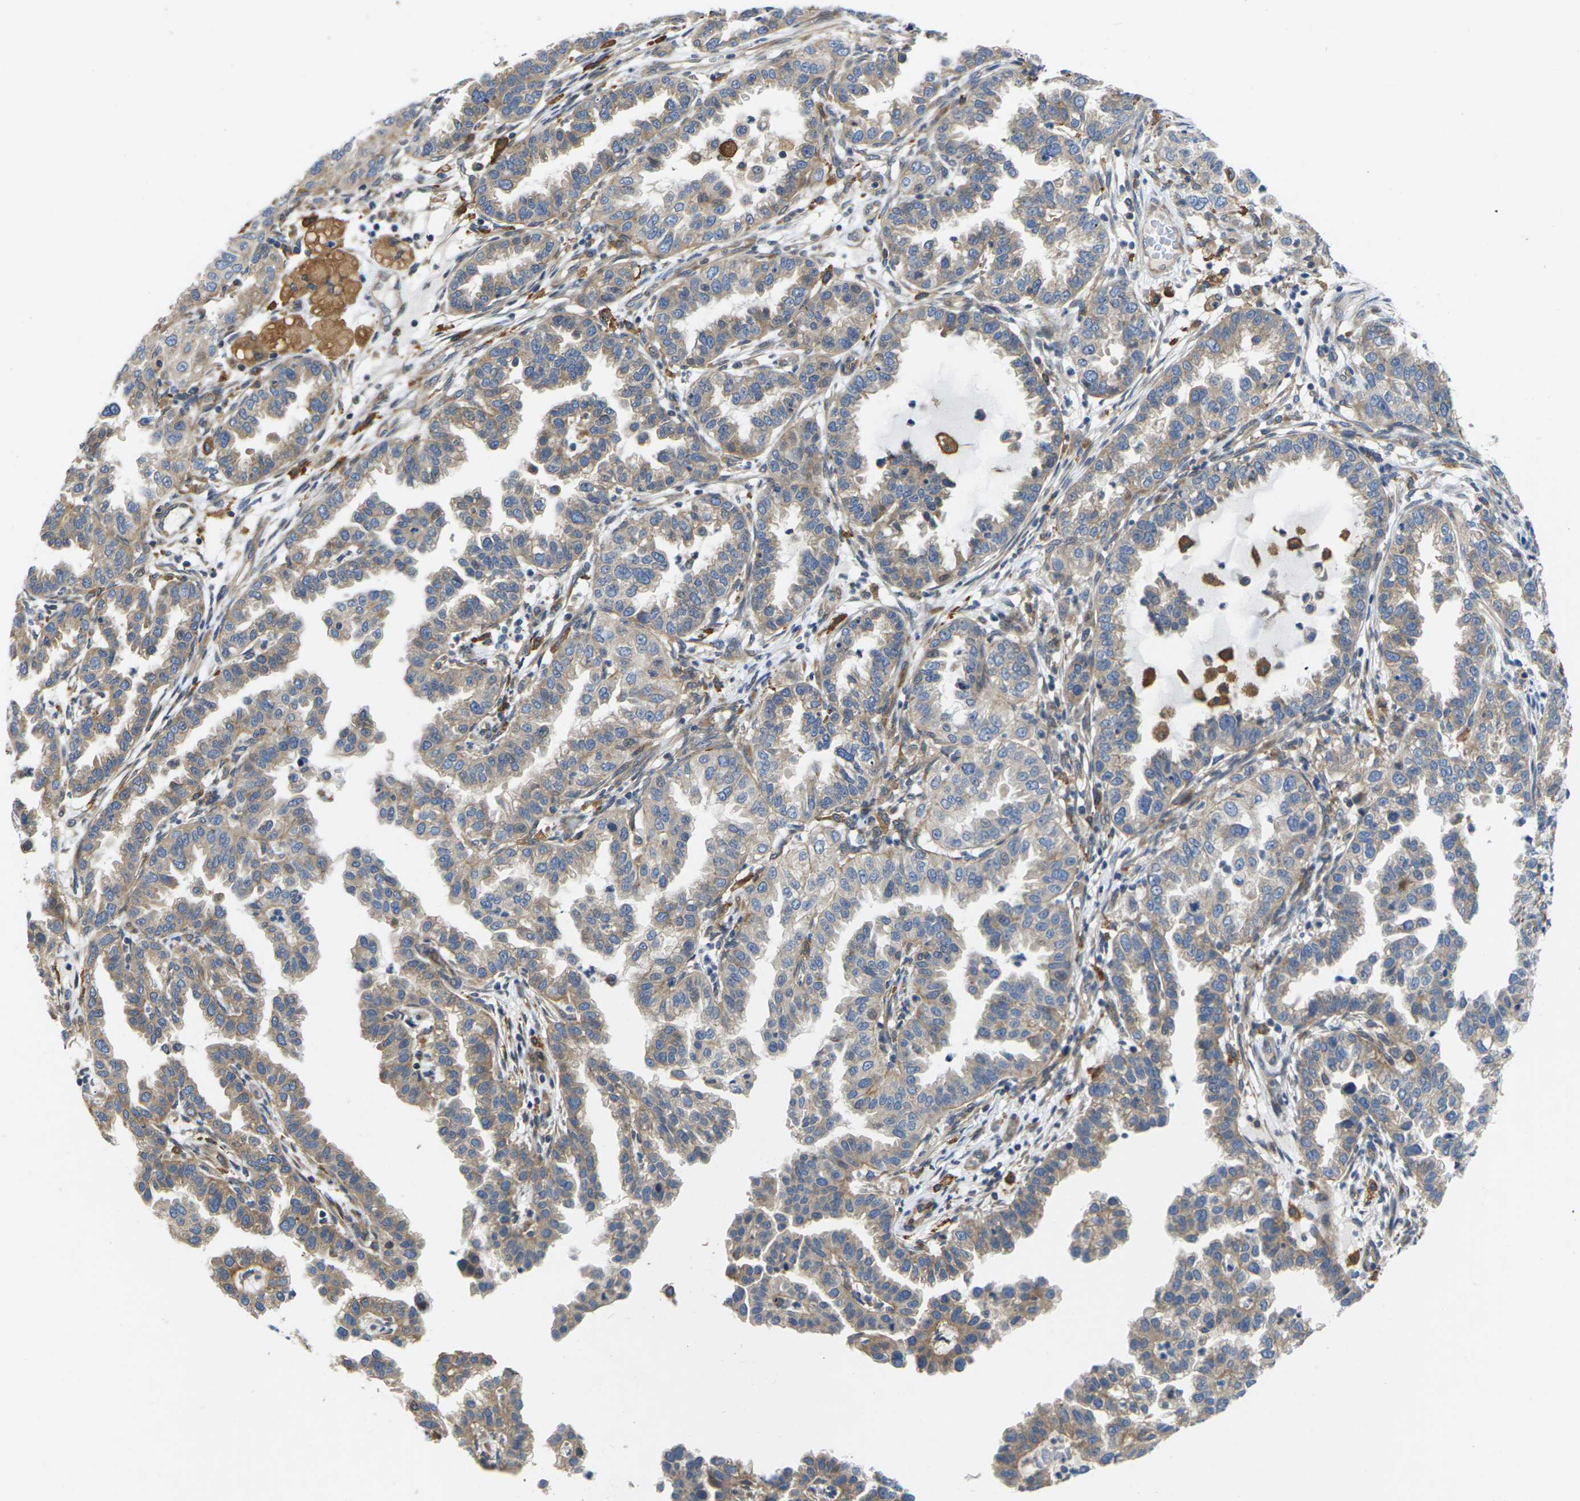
{"staining": {"intensity": "moderate", "quantity": ">75%", "location": "cytoplasmic/membranous"}, "tissue": "endometrial cancer", "cell_type": "Tumor cells", "image_type": "cancer", "snomed": [{"axis": "morphology", "description": "Adenocarcinoma, NOS"}, {"axis": "topography", "description": "Endometrium"}], "caption": "Moderate cytoplasmic/membranous expression for a protein is present in about >75% of tumor cells of adenocarcinoma (endometrial) using IHC.", "gene": "SCNN1A", "patient": {"sex": "female", "age": 85}}